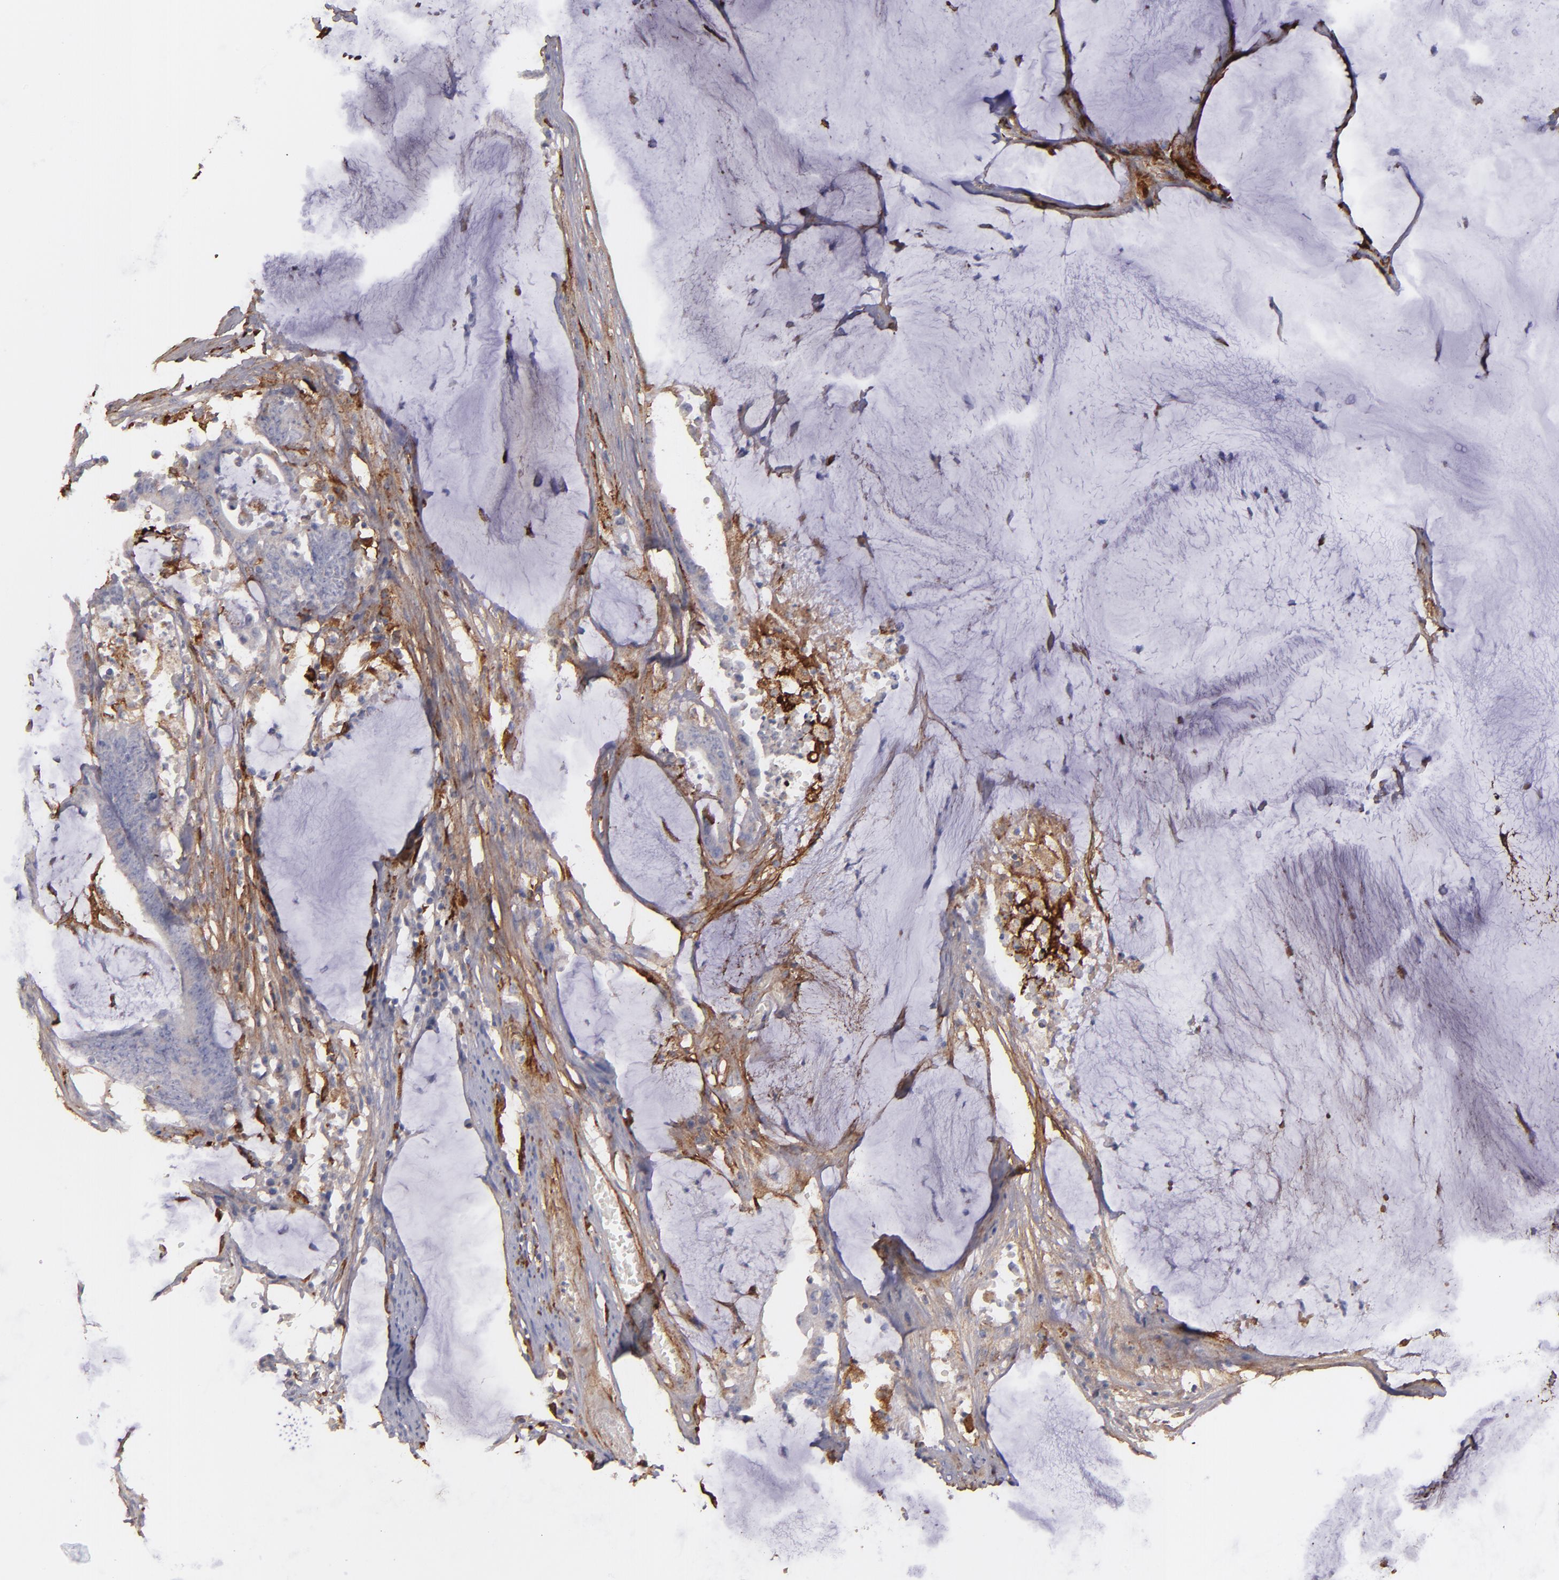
{"staining": {"intensity": "weak", "quantity": "<25%", "location": "cytoplasmic/membranous"}, "tissue": "colorectal cancer", "cell_type": "Tumor cells", "image_type": "cancer", "snomed": [{"axis": "morphology", "description": "Adenocarcinoma, NOS"}, {"axis": "topography", "description": "Rectum"}], "caption": "Immunohistochemistry (IHC) image of human colorectal cancer (adenocarcinoma) stained for a protein (brown), which exhibits no positivity in tumor cells. (Immunohistochemistry, brightfield microscopy, high magnification).", "gene": "C1QA", "patient": {"sex": "female", "age": 66}}